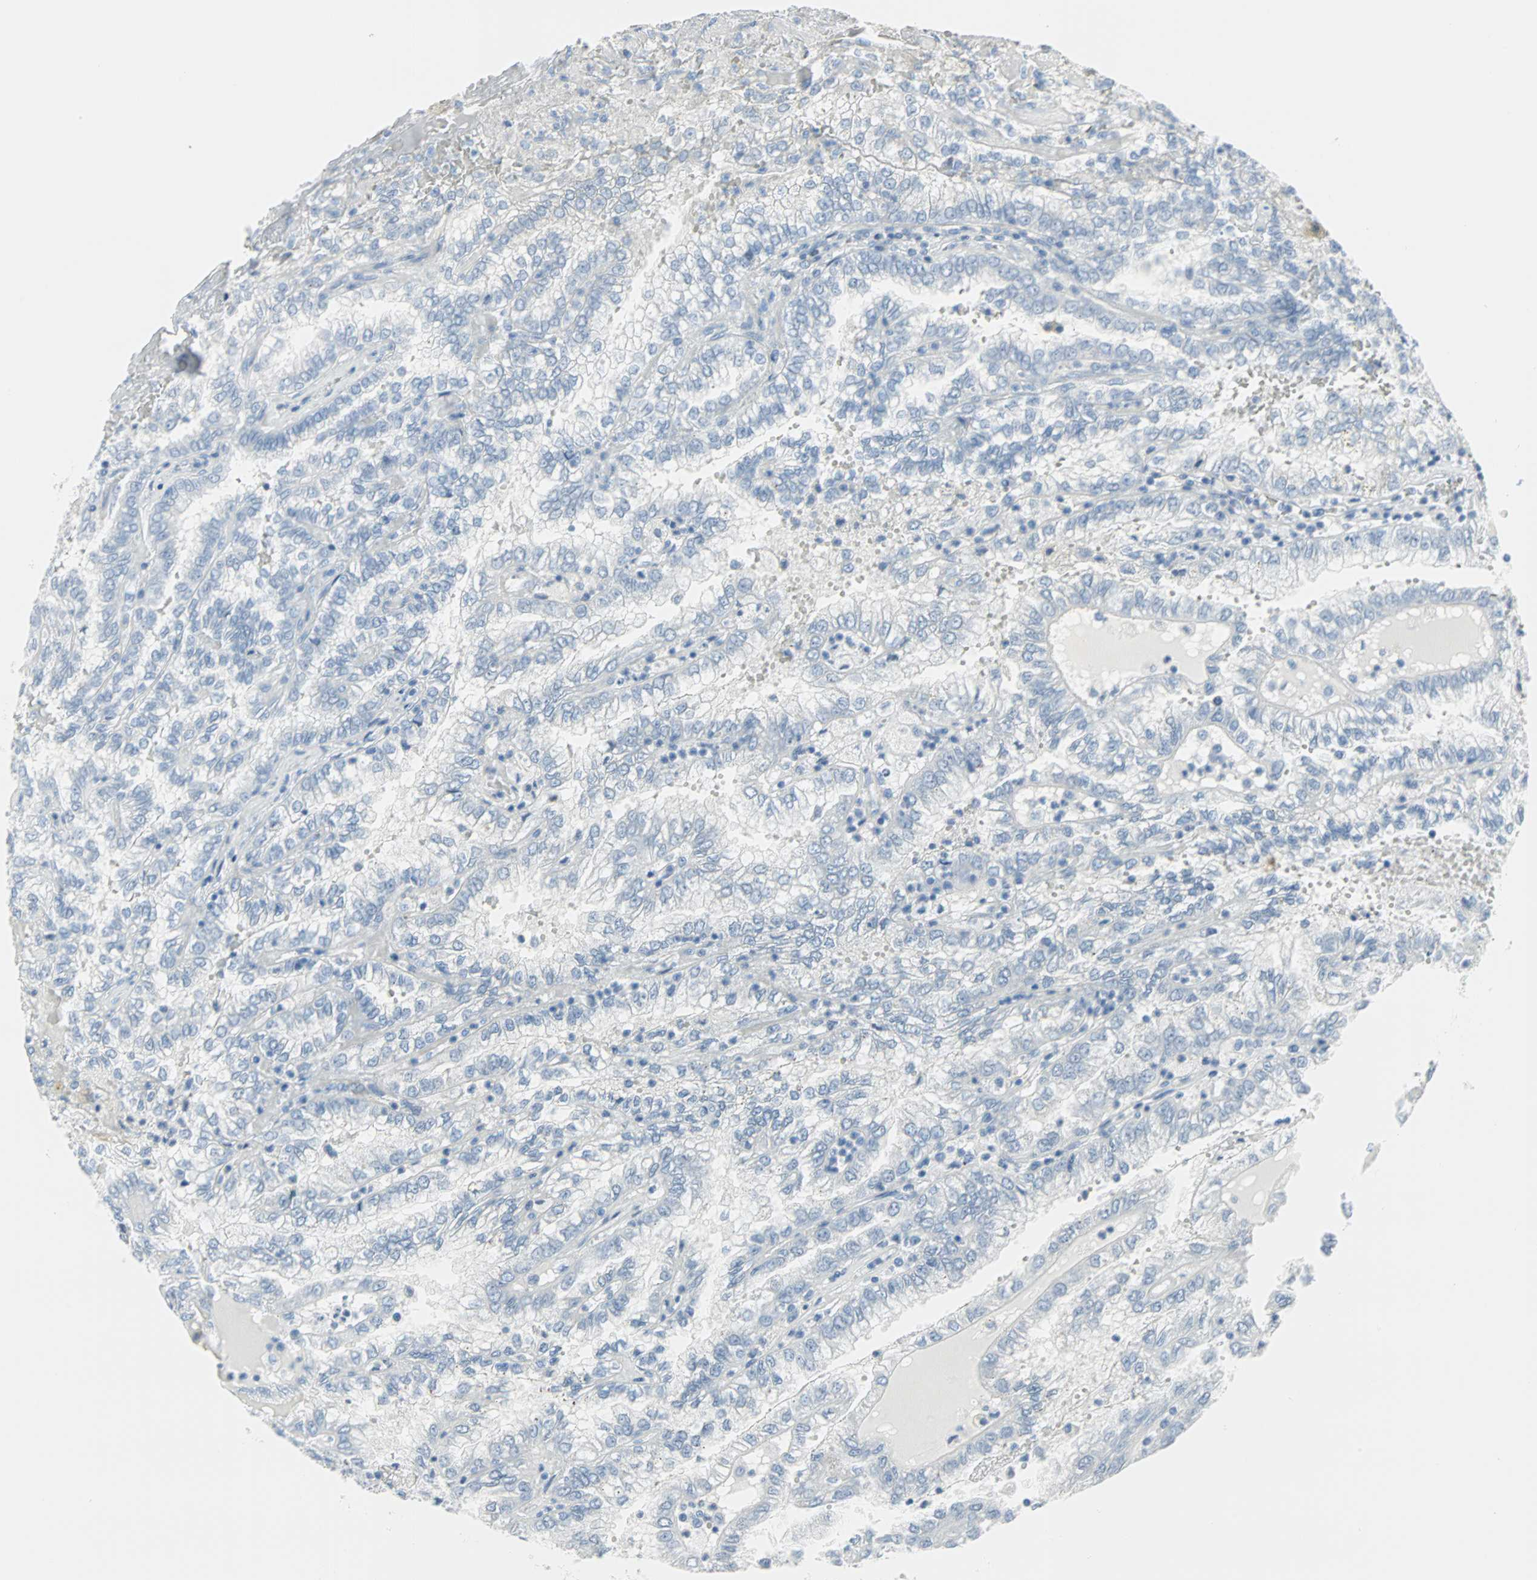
{"staining": {"intensity": "negative", "quantity": "none", "location": "none"}, "tissue": "renal cancer", "cell_type": "Tumor cells", "image_type": "cancer", "snomed": [{"axis": "morphology", "description": "Inflammation, NOS"}, {"axis": "morphology", "description": "Adenocarcinoma, NOS"}, {"axis": "topography", "description": "Kidney"}], "caption": "A micrograph of renal adenocarcinoma stained for a protein displays no brown staining in tumor cells.", "gene": "STX1A", "patient": {"sex": "male", "age": 68}}